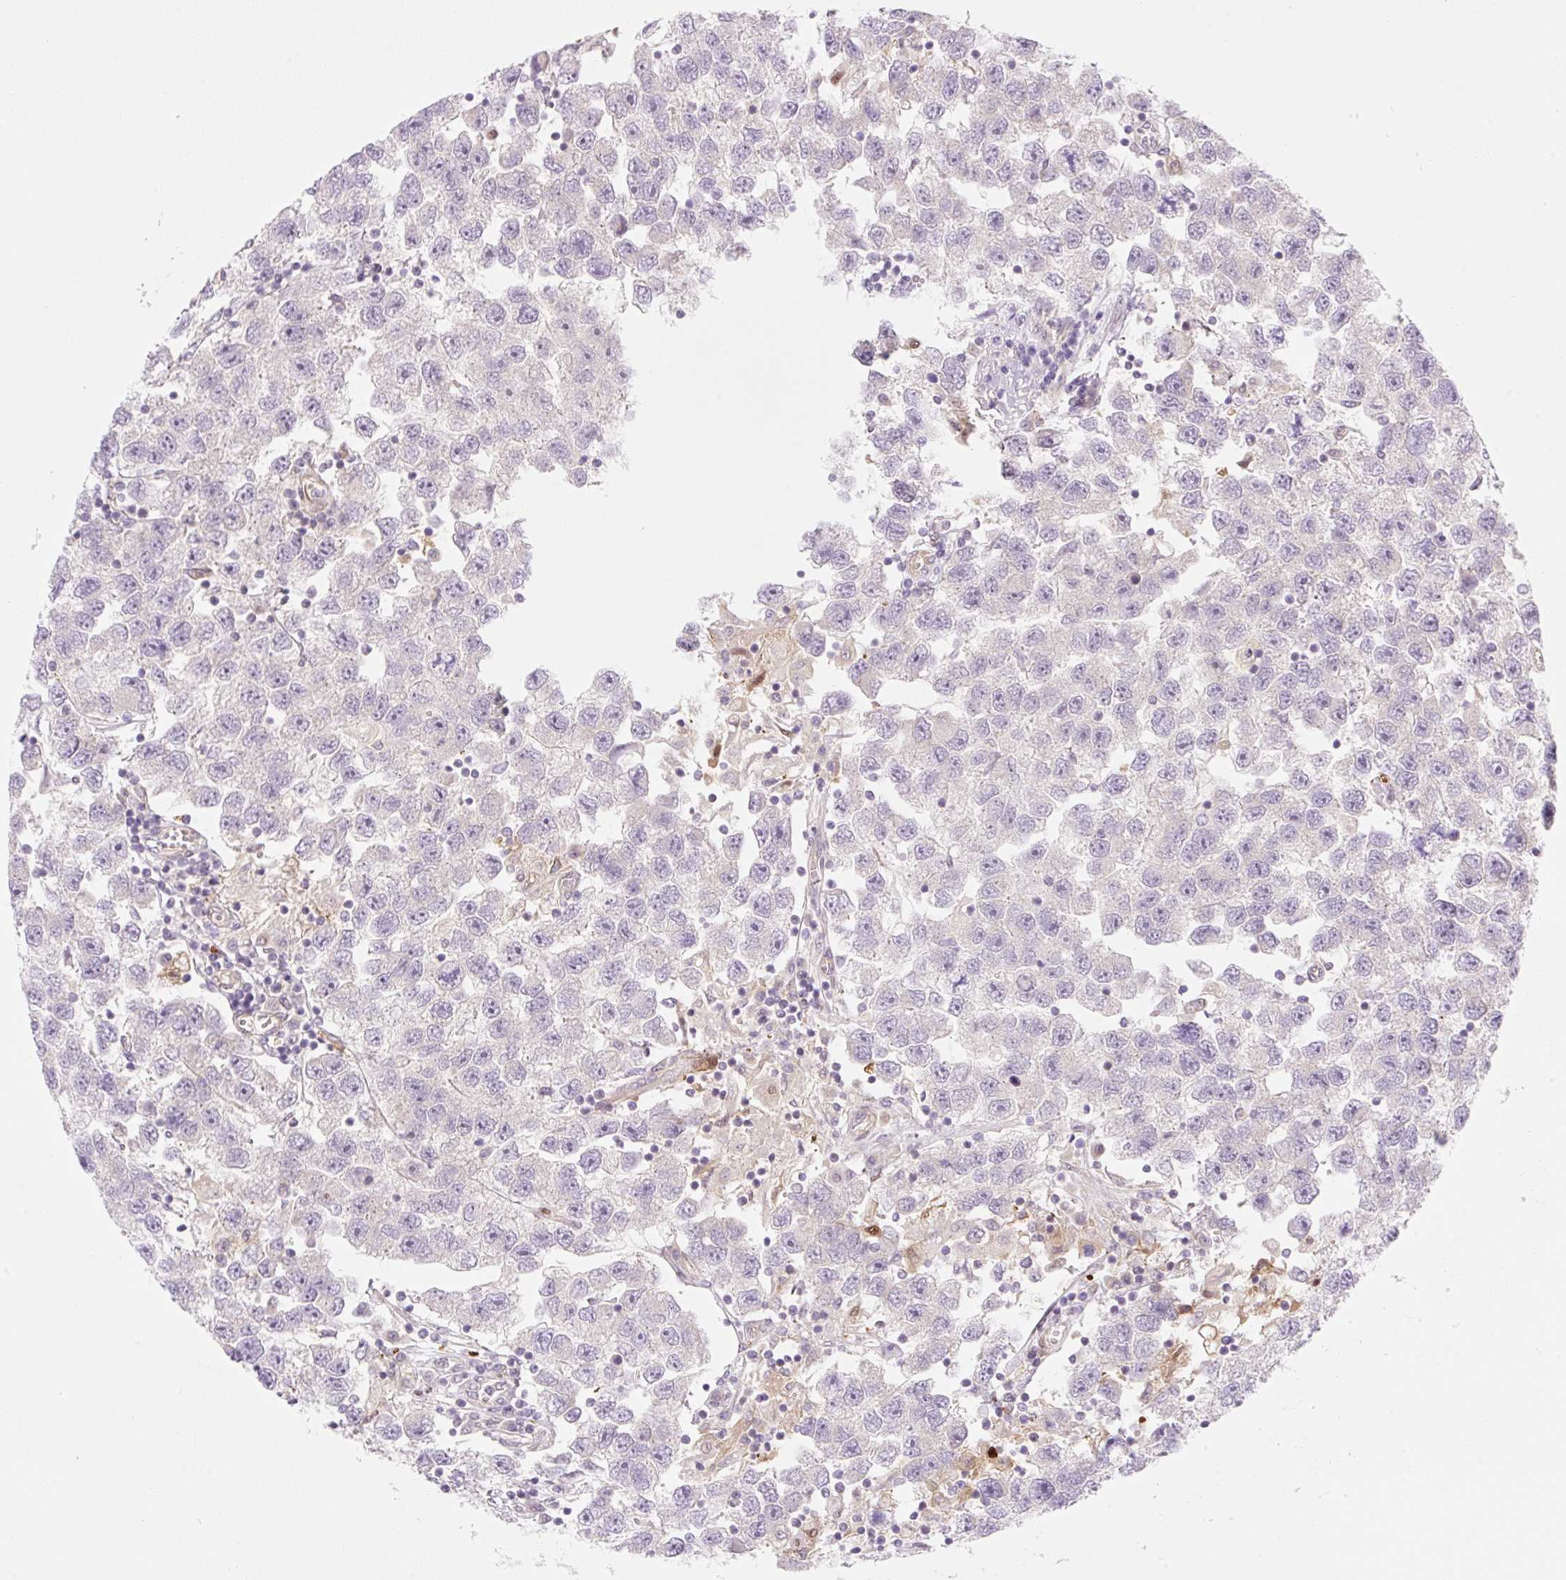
{"staining": {"intensity": "negative", "quantity": "none", "location": "none"}, "tissue": "testis cancer", "cell_type": "Tumor cells", "image_type": "cancer", "snomed": [{"axis": "morphology", "description": "Seminoma, NOS"}, {"axis": "topography", "description": "Testis"}], "caption": "Immunohistochemistry photomicrograph of neoplastic tissue: human testis cancer (seminoma) stained with DAB shows no significant protein positivity in tumor cells.", "gene": "OMA1", "patient": {"sex": "male", "age": 26}}